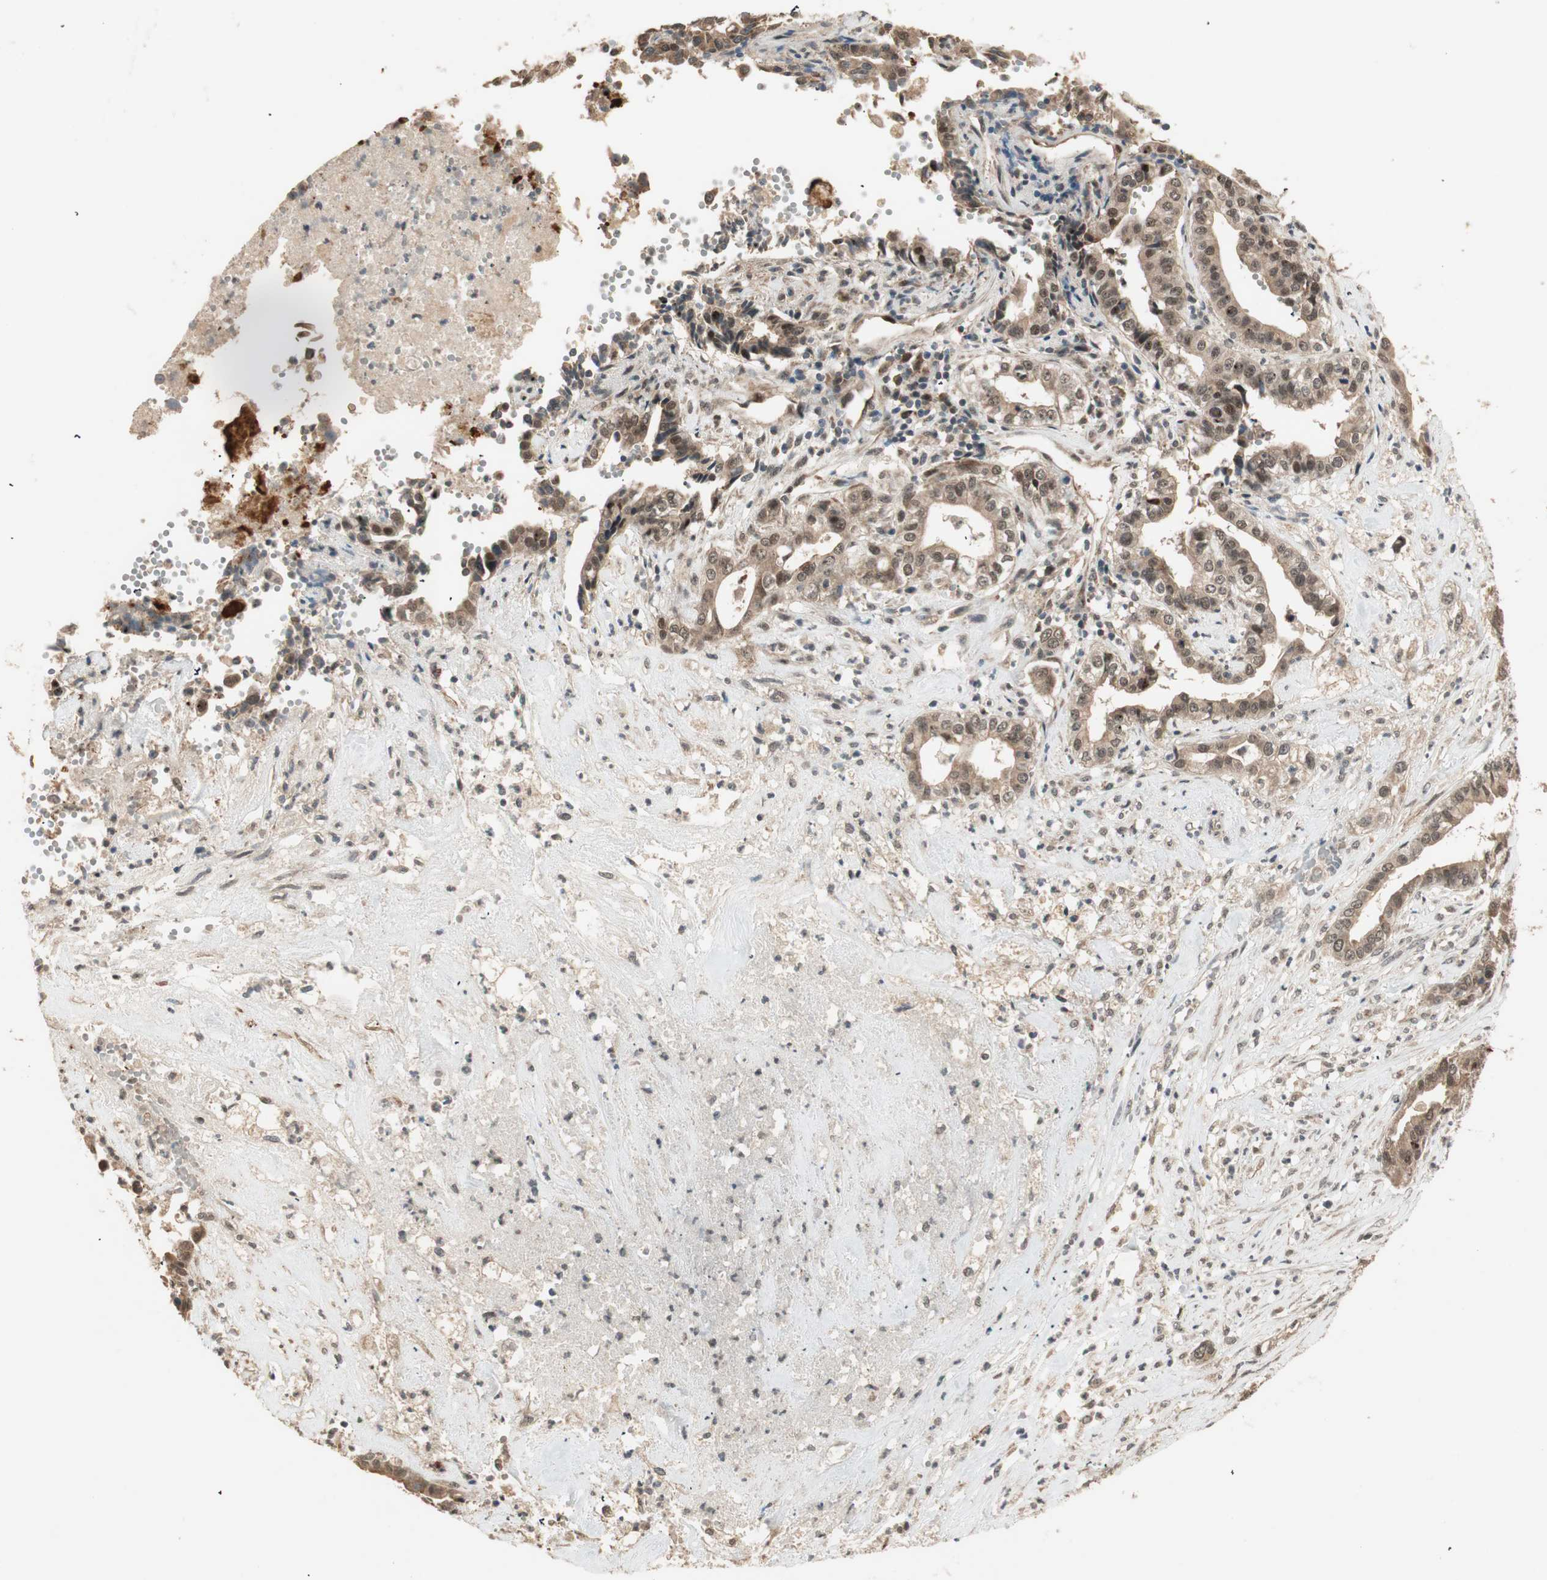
{"staining": {"intensity": "weak", "quantity": ">75%", "location": "cytoplasmic/membranous,nuclear"}, "tissue": "liver cancer", "cell_type": "Tumor cells", "image_type": "cancer", "snomed": [{"axis": "morphology", "description": "Cholangiocarcinoma"}, {"axis": "topography", "description": "Liver"}], "caption": "Immunohistochemical staining of human cholangiocarcinoma (liver) displays low levels of weak cytoplasmic/membranous and nuclear staining in approximately >75% of tumor cells.", "gene": "ZSCAN31", "patient": {"sex": "female", "age": 61}}